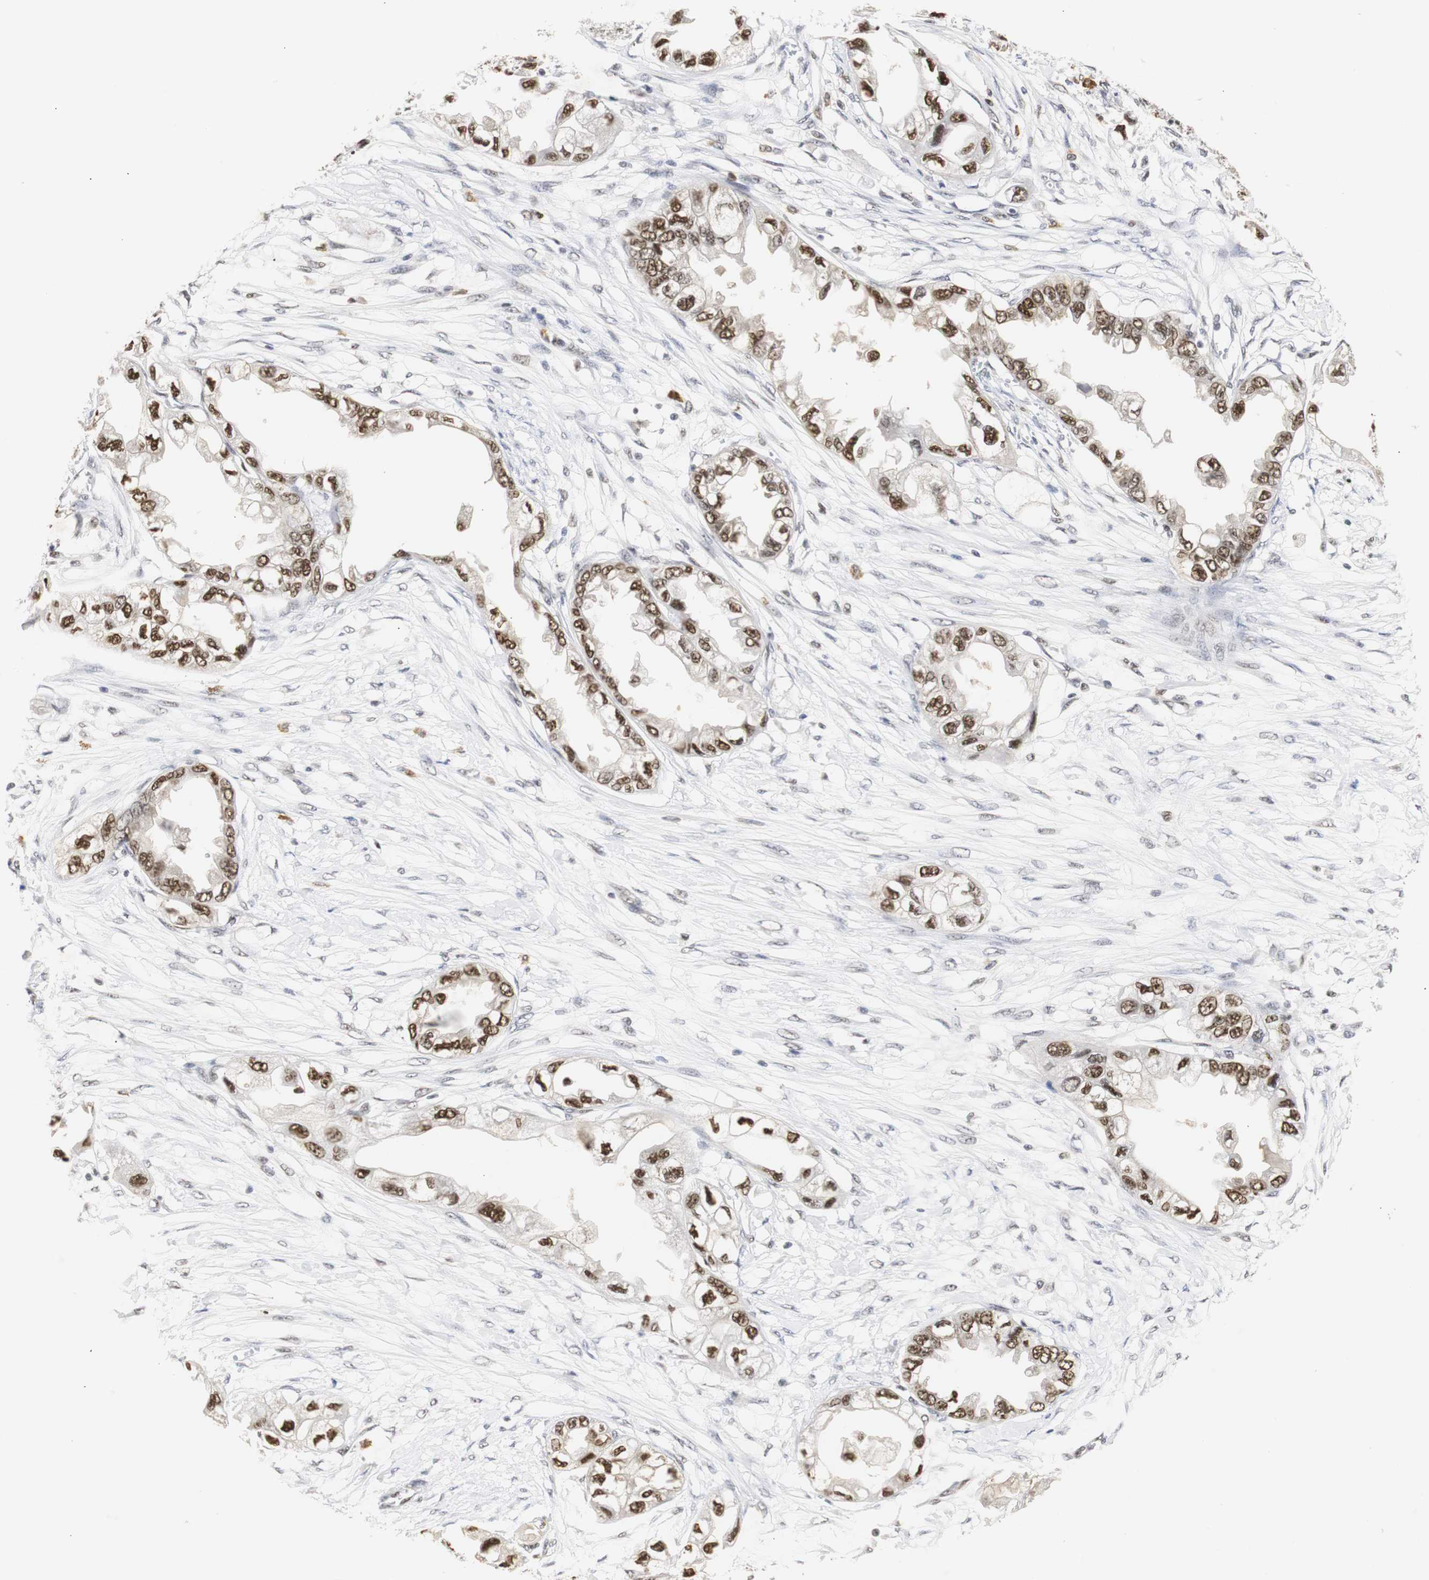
{"staining": {"intensity": "strong", "quantity": ">75%", "location": "nuclear"}, "tissue": "endometrial cancer", "cell_type": "Tumor cells", "image_type": "cancer", "snomed": [{"axis": "morphology", "description": "Adenocarcinoma, NOS"}, {"axis": "topography", "description": "Endometrium"}], "caption": "A brown stain labels strong nuclear expression of a protein in endometrial cancer (adenocarcinoma) tumor cells. The protein is stained brown, and the nuclei are stained in blue (DAB IHC with brightfield microscopy, high magnification).", "gene": "ZFC3H1", "patient": {"sex": "female", "age": 67}}